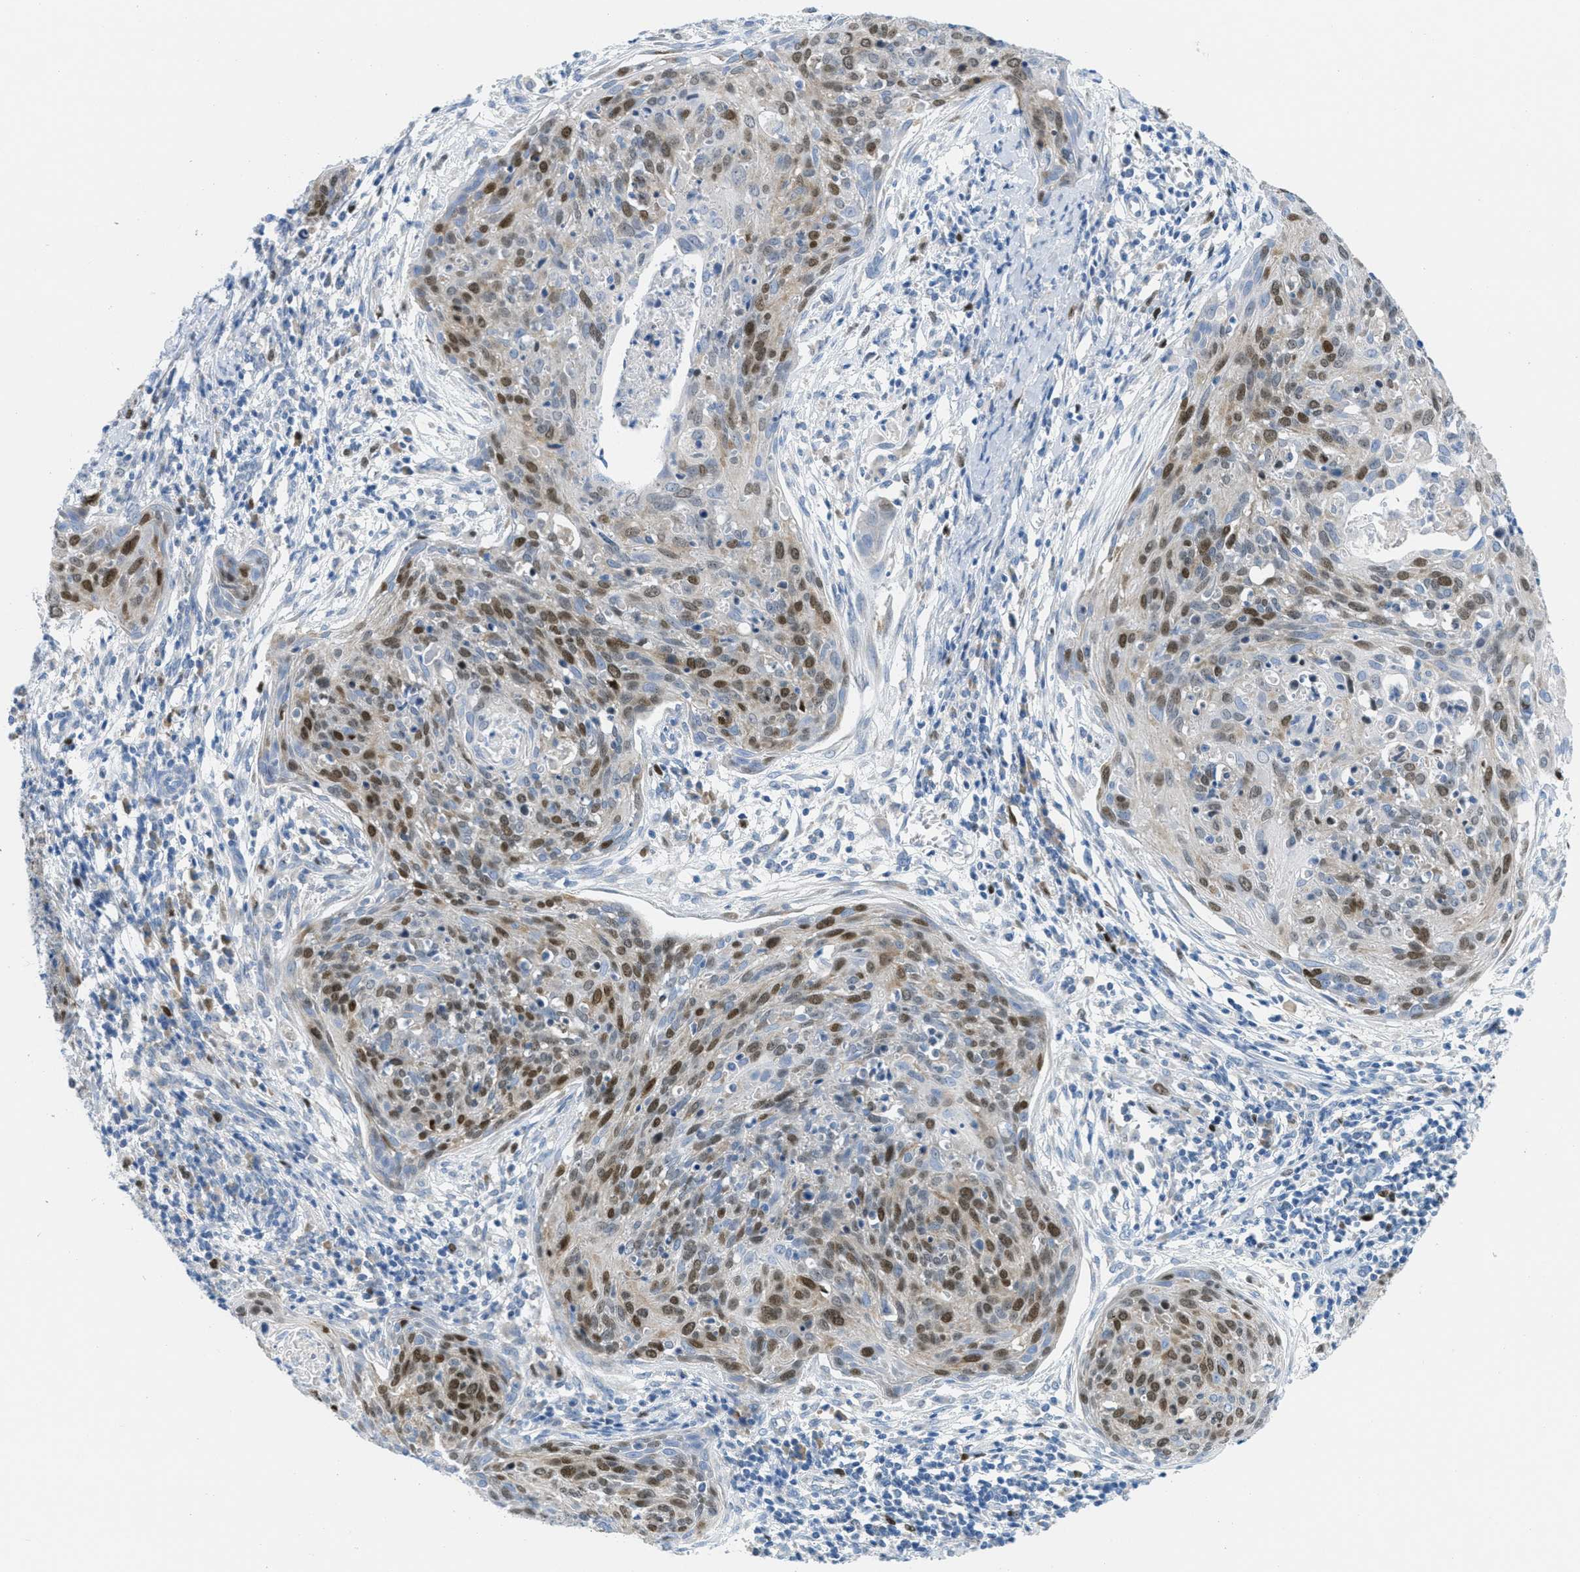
{"staining": {"intensity": "moderate", "quantity": ">75%", "location": "nuclear"}, "tissue": "cervical cancer", "cell_type": "Tumor cells", "image_type": "cancer", "snomed": [{"axis": "morphology", "description": "Squamous cell carcinoma, NOS"}, {"axis": "topography", "description": "Cervix"}], "caption": "Protein expression by immunohistochemistry reveals moderate nuclear expression in approximately >75% of tumor cells in cervical cancer (squamous cell carcinoma).", "gene": "ORC6", "patient": {"sex": "female", "age": 38}}